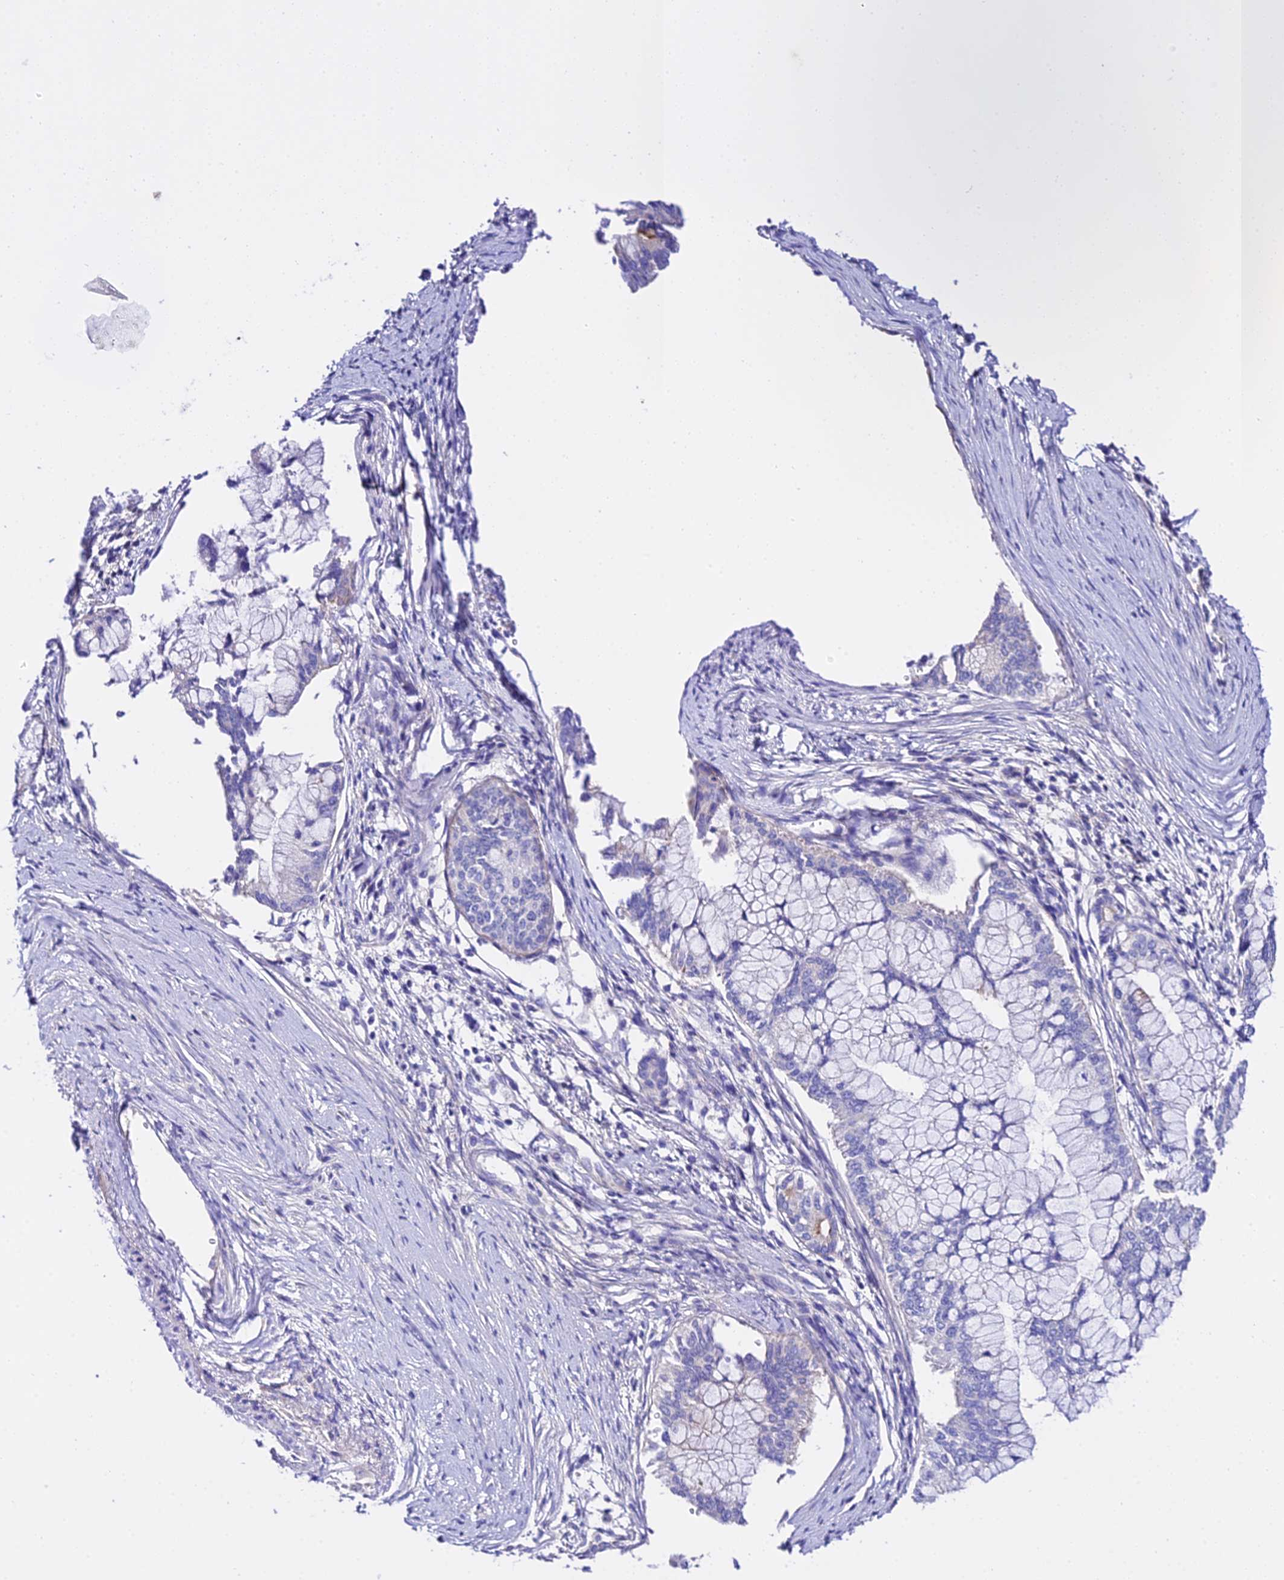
{"staining": {"intensity": "moderate", "quantity": "<25%", "location": "cytoplasmic/membranous"}, "tissue": "pancreatic cancer", "cell_type": "Tumor cells", "image_type": "cancer", "snomed": [{"axis": "morphology", "description": "Adenocarcinoma, NOS"}, {"axis": "topography", "description": "Pancreas"}], "caption": "IHC (DAB) staining of human pancreatic cancer (adenocarcinoma) shows moderate cytoplasmic/membranous protein positivity in approximately <25% of tumor cells.", "gene": "TMEM117", "patient": {"sex": "male", "age": 46}}